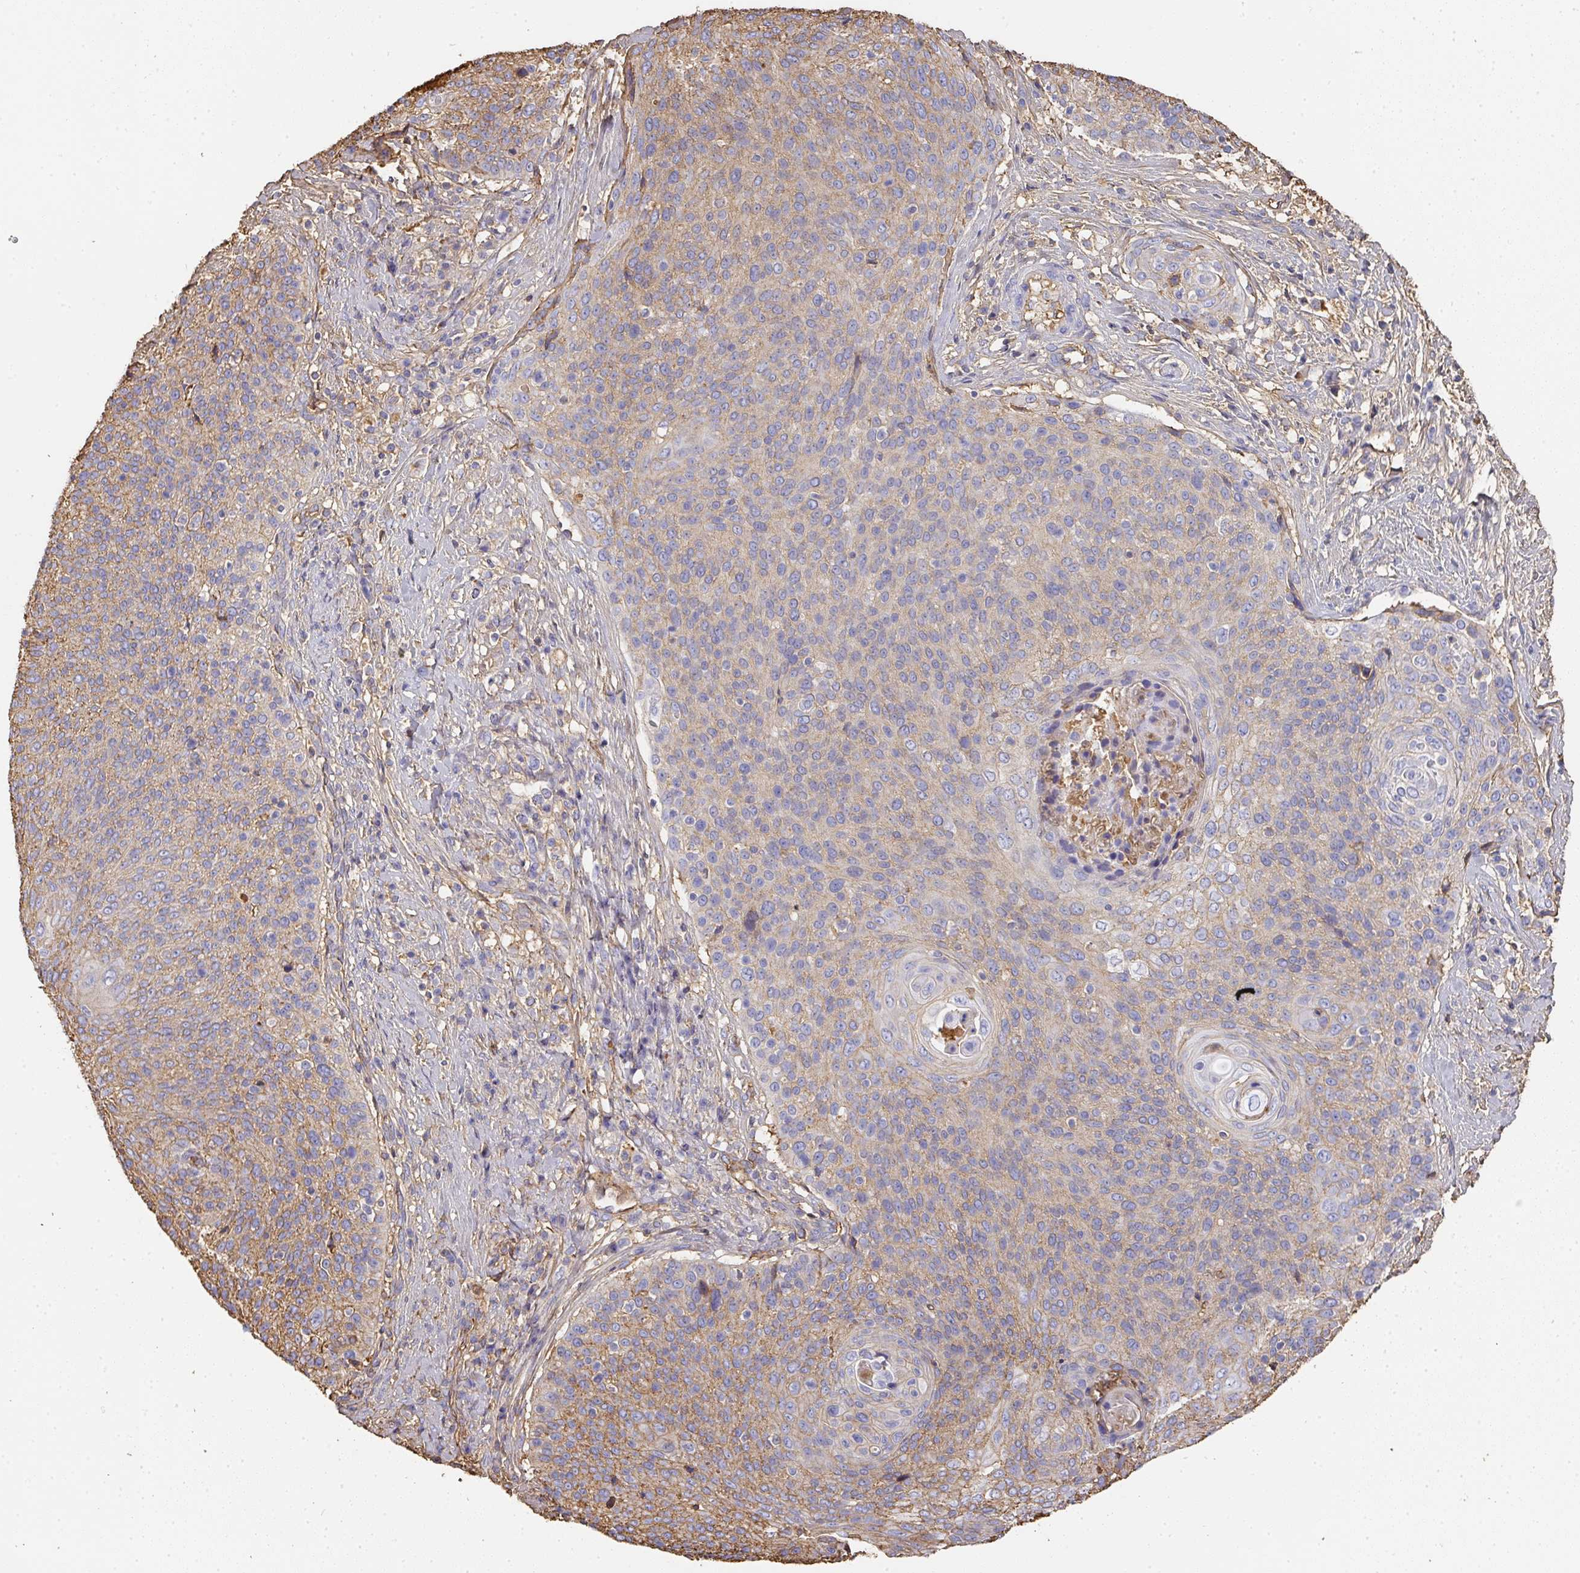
{"staining": {"intensity": "negative", "quantity": "none", "location": "none"}, "tissue": "cervical cancer", "cell_type": "Tumor cells", "image_type": "cancer", "snomed": [{"axis": "morphology", "description": "Squamous cell carcinoma, NOS"}, {"axis": "topography", "description": "Cervix"}], "caption": "High magnification brightfield microscopy of cervical squamous cell carcinoma stained with DAB (3,3'-diaminobenzidine) (brown) and counterstained with hematoxylin (blue): tumor cells show no significant expression.", "gene": "ALB", "patient": {"sex": "female", "age": 31}}